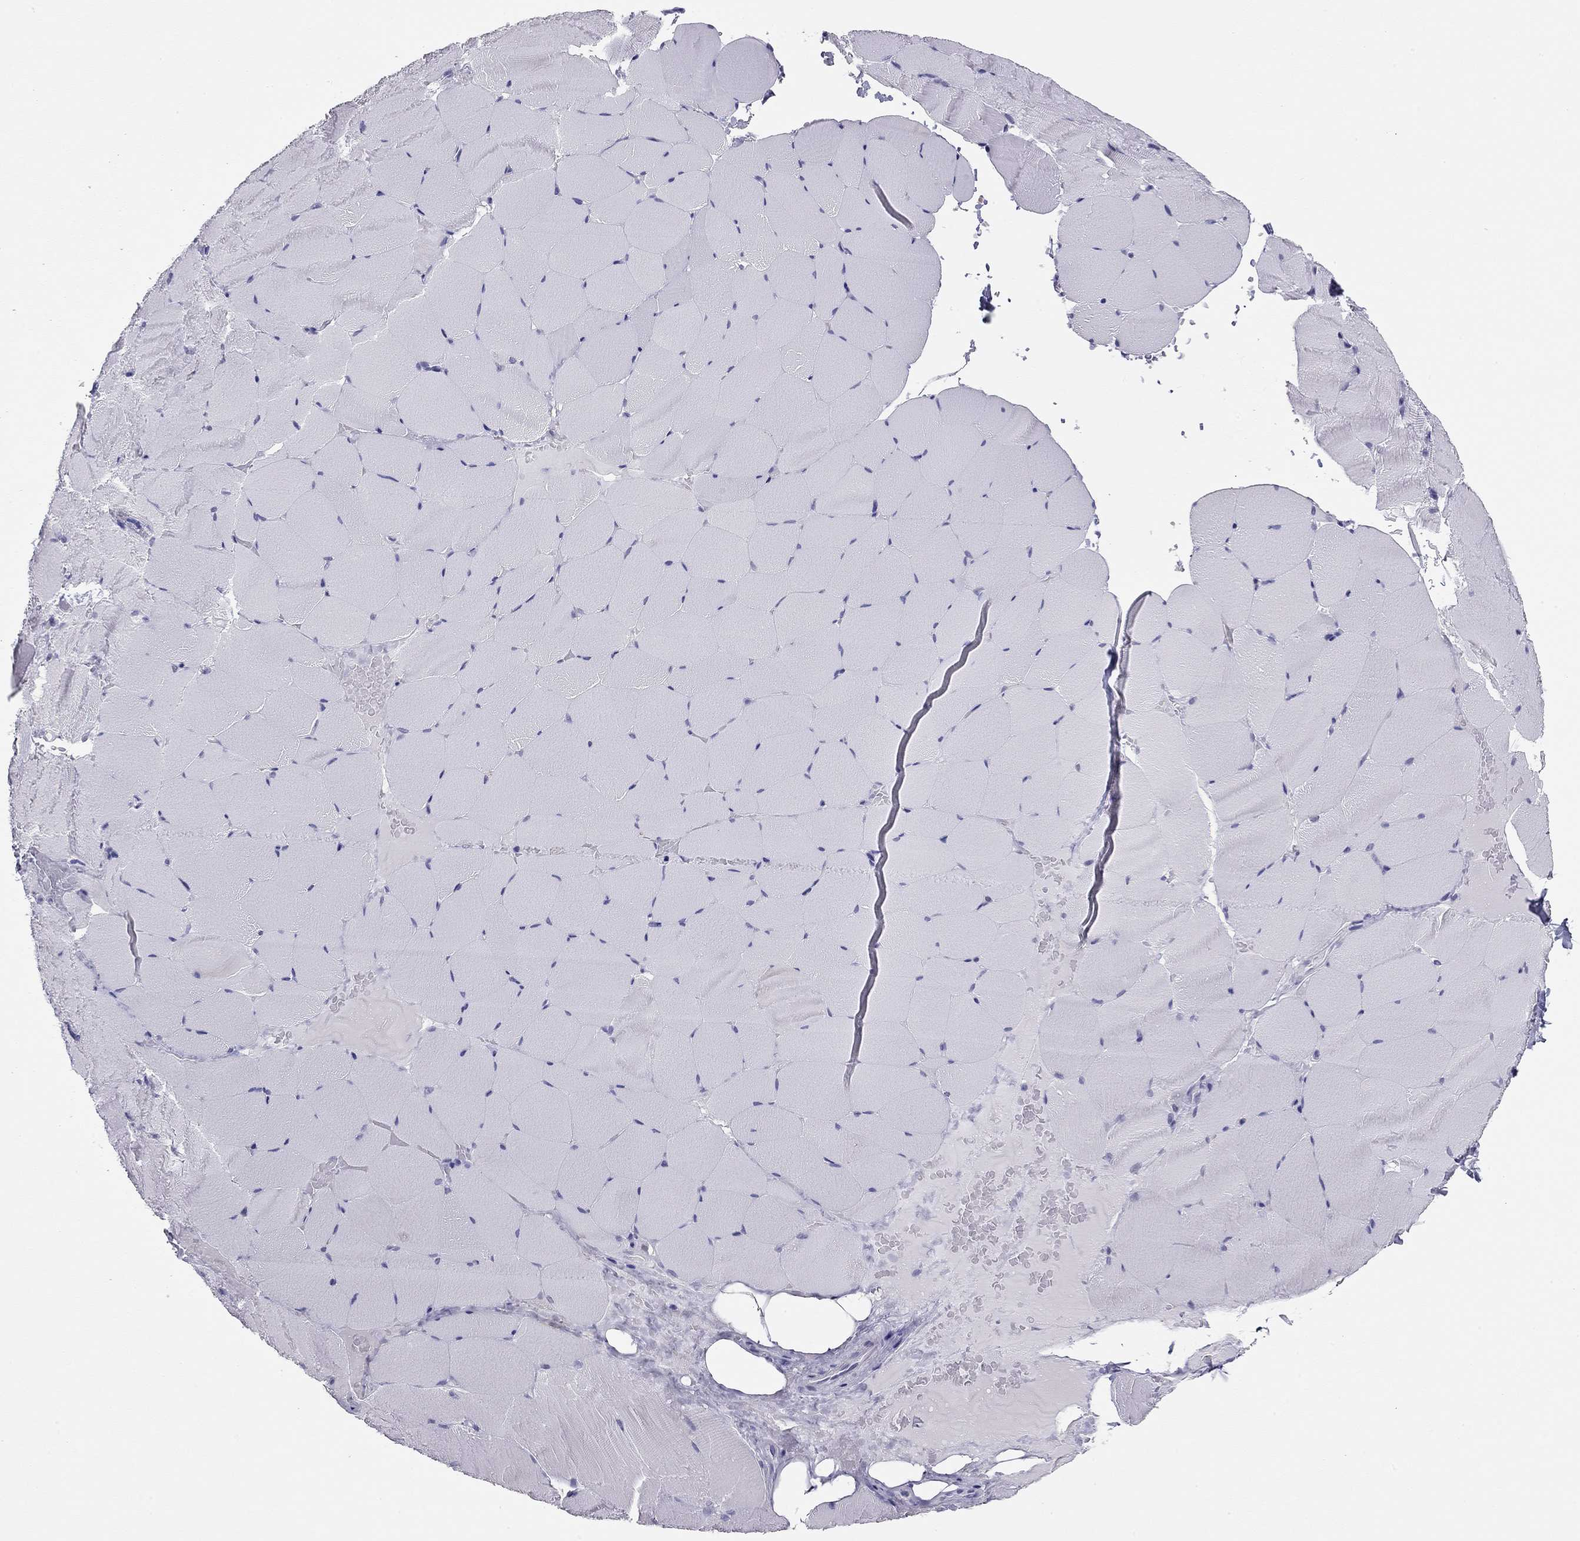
{"staining": {"intensity": "negative", "quantity": "none", "location": "none"}, "tissue": "skeletal muscle", "cell_type": "Myocytes", "image_type": "normal", "snomed": [{"axis": "morphology", "description": "Normal tissue, NOS"}, {"axis": "topography", "description": "Skeletal muscle"}], "caption": "Micrograph shows no significant protein positivity in myocytes of unremarkable skeletal muscle.", "gene": "DOT1L", "patient": {"sex": "female", "age": 37}}